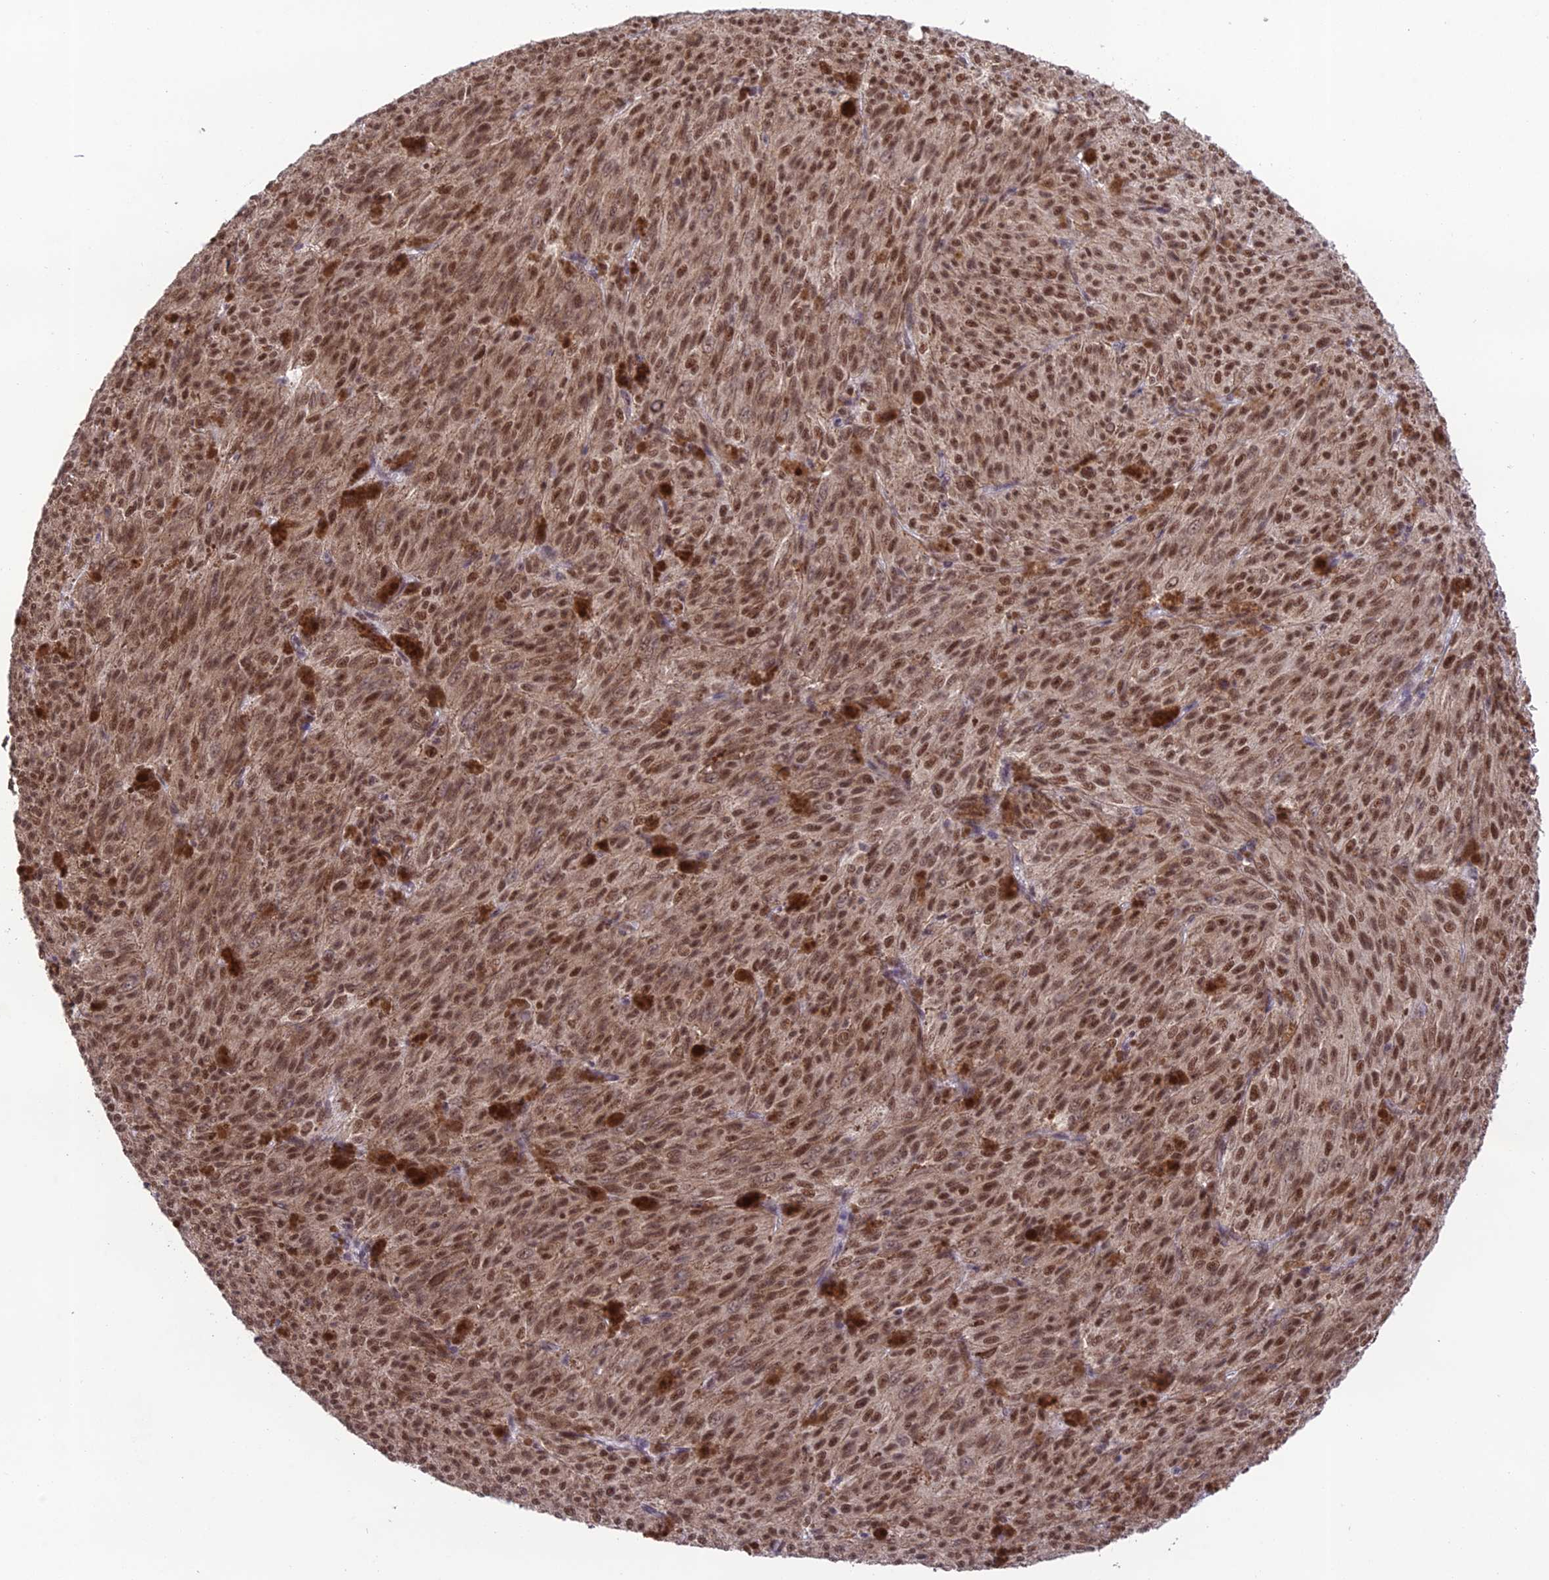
{"staining": {"intensity": "moderate", "quantity": ">75%", "location": "nuclear"}, "tissue": "melanoma", "cell_type": "Tumor cells", "image_type": "cancer", "snomed": [{"axis": "morphology", "description": "Malignant melanoma, NOS"}, {"axis": "topography", "description": "Skin"}], "caption": "The histopathology image reveals immunohistochemical staining of melanoma. There is moderate nuclear staining is seen in approximately >75% of tumor cells.", "gene": "THOC7", "patient": {"sex": "female", "age": 52}}